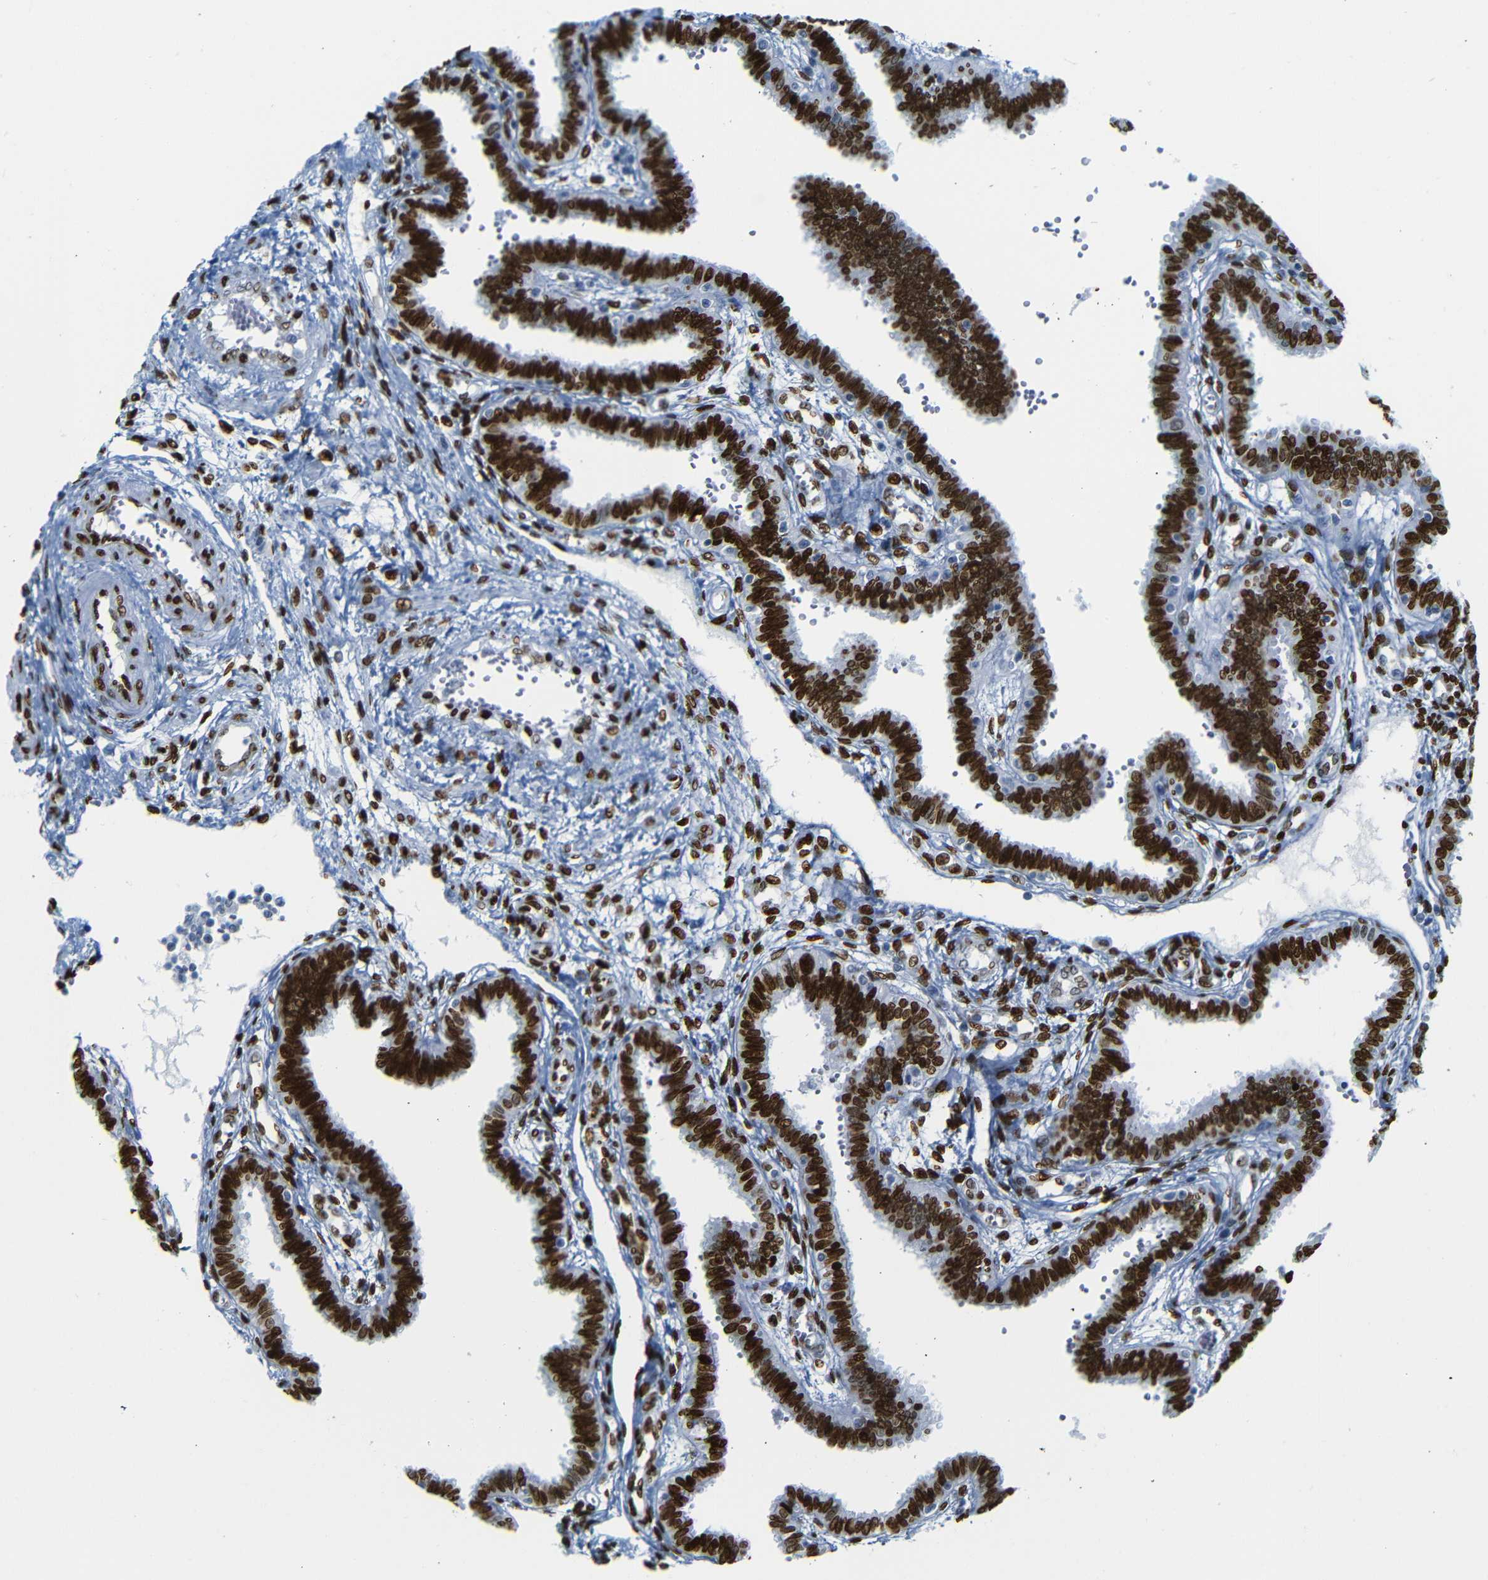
{"staining": {"intensity": "strong", "quantity": ">75%", "location": "nuclear"}, "tissue": "fallopian tube", "cell_type": "Glandular cells", "image_type": "normal", "snomed": [{"axis": "morphology", "description": "Normal tissue, NOS"}, {"axis": "topography", "description": "Fallopian tube"}], "caption": "The micrograph exhibits immunohistochemical staining of benign fallopian tube. There is strong nuclear positivity is present in about >75% of glandular cells. Using DAB (brown) and hematoxylin (blue) stains, captured at high magnification using brightfield microscopy.", "gene": "NPIPB15", "patient": {"sex": "female", "age": 32}}